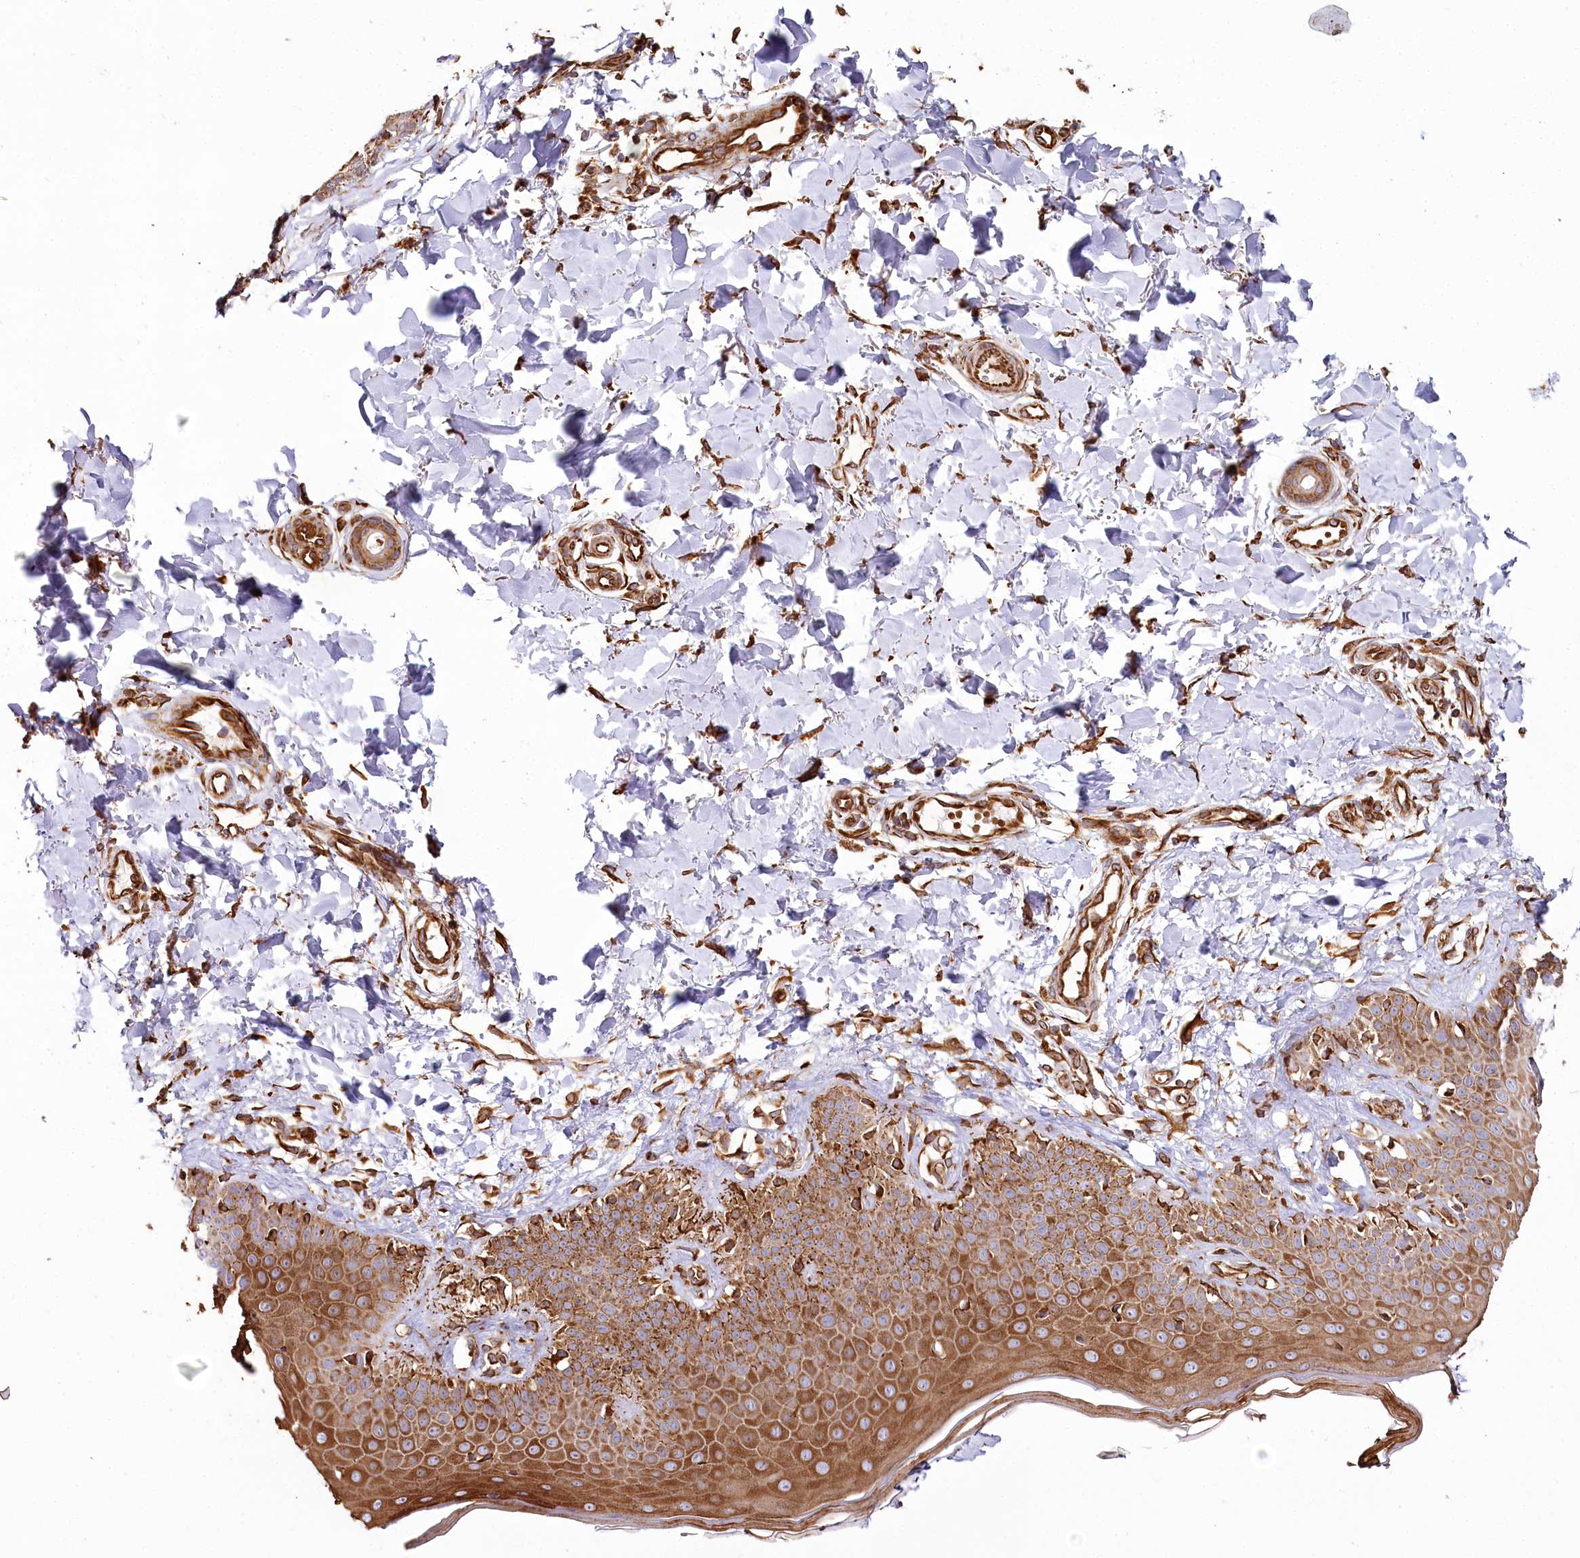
{"staining": {"intensity": "moderate", "quantity": "25%-75%", "location": "cytoplasmic/membranous"}, "tissue": "skin", "cell_type": "Fibroblasts", "image_type": "normal", "snomed": [{"axis": "morphology", "description": "Normal tissue, NOS"}, {"axis": "topography", "description": "Skin"}], "caption": "An IHC micrograph of benign tissue is shown. Protein staining in brown shows moderate cytoplasmic/membranous positivity in skin within fibroblasts. The staining is performed using DAB brown chromogen to label protein expression. The nuclei are counter-stained blue using hematoxylin.", "gene": "THUMPD3", "patient": {"sex": "male", "age": 52}}